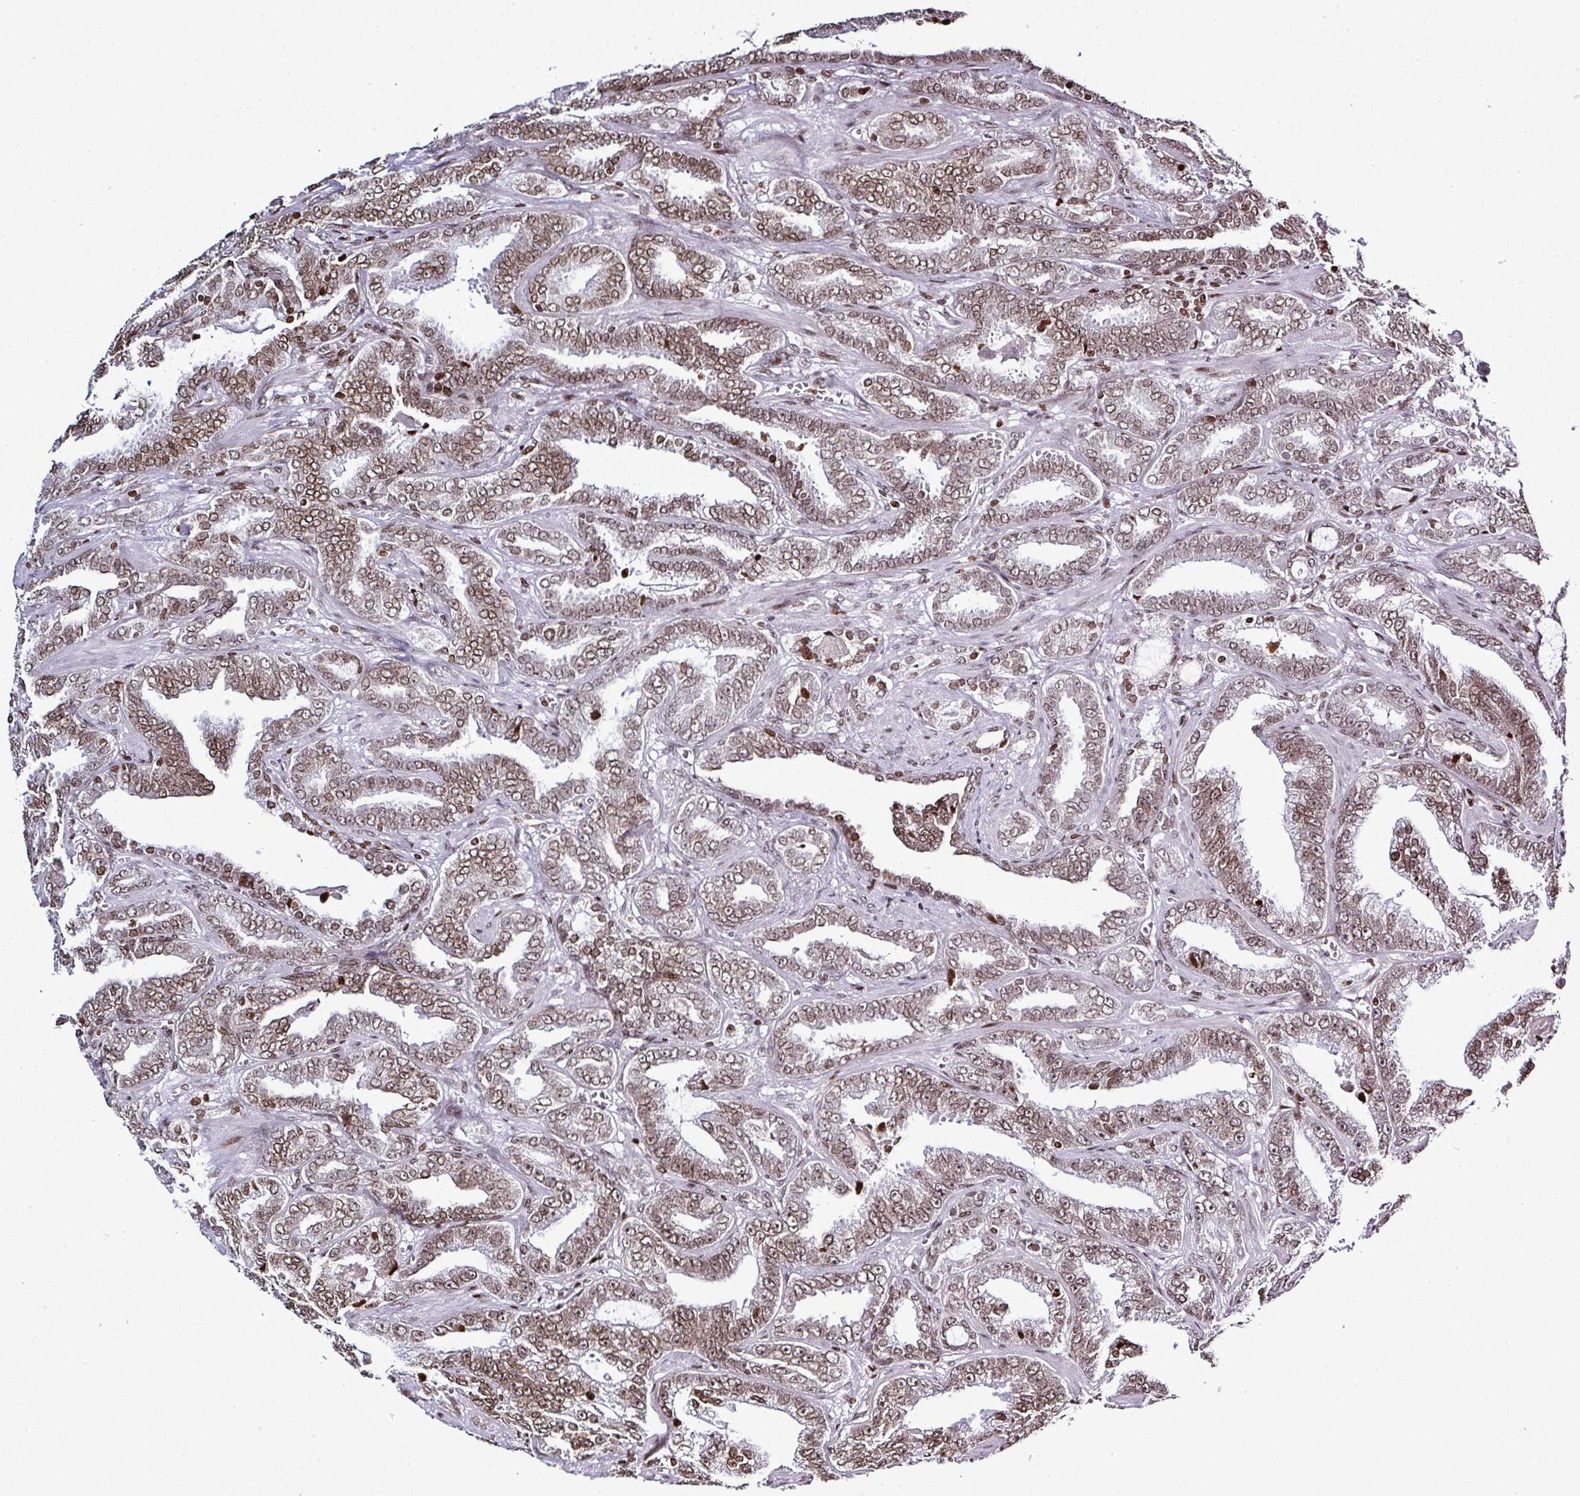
{"staining": {"intensity": "moderate", "quantity": ">75%", "location": "nuclear"}, "tissue": "prostate cancer", "cell_type": "Tumor cells", "image_type": "cancer", "snomed": [{"axis": "morphology", "description": "Adenocarcinoma, High grade"}, {"axis": "topography", "description": "Prostate"}], "caption": "Immunohistochemical staining of adenocarcinoma (high-grade) (prostate) reveals medium levels of moderate nuclear protein positivity in approximately >75% of tumor cells.", "gene": "RASL11A", "patient": {"sex": "male", "age": 67}}